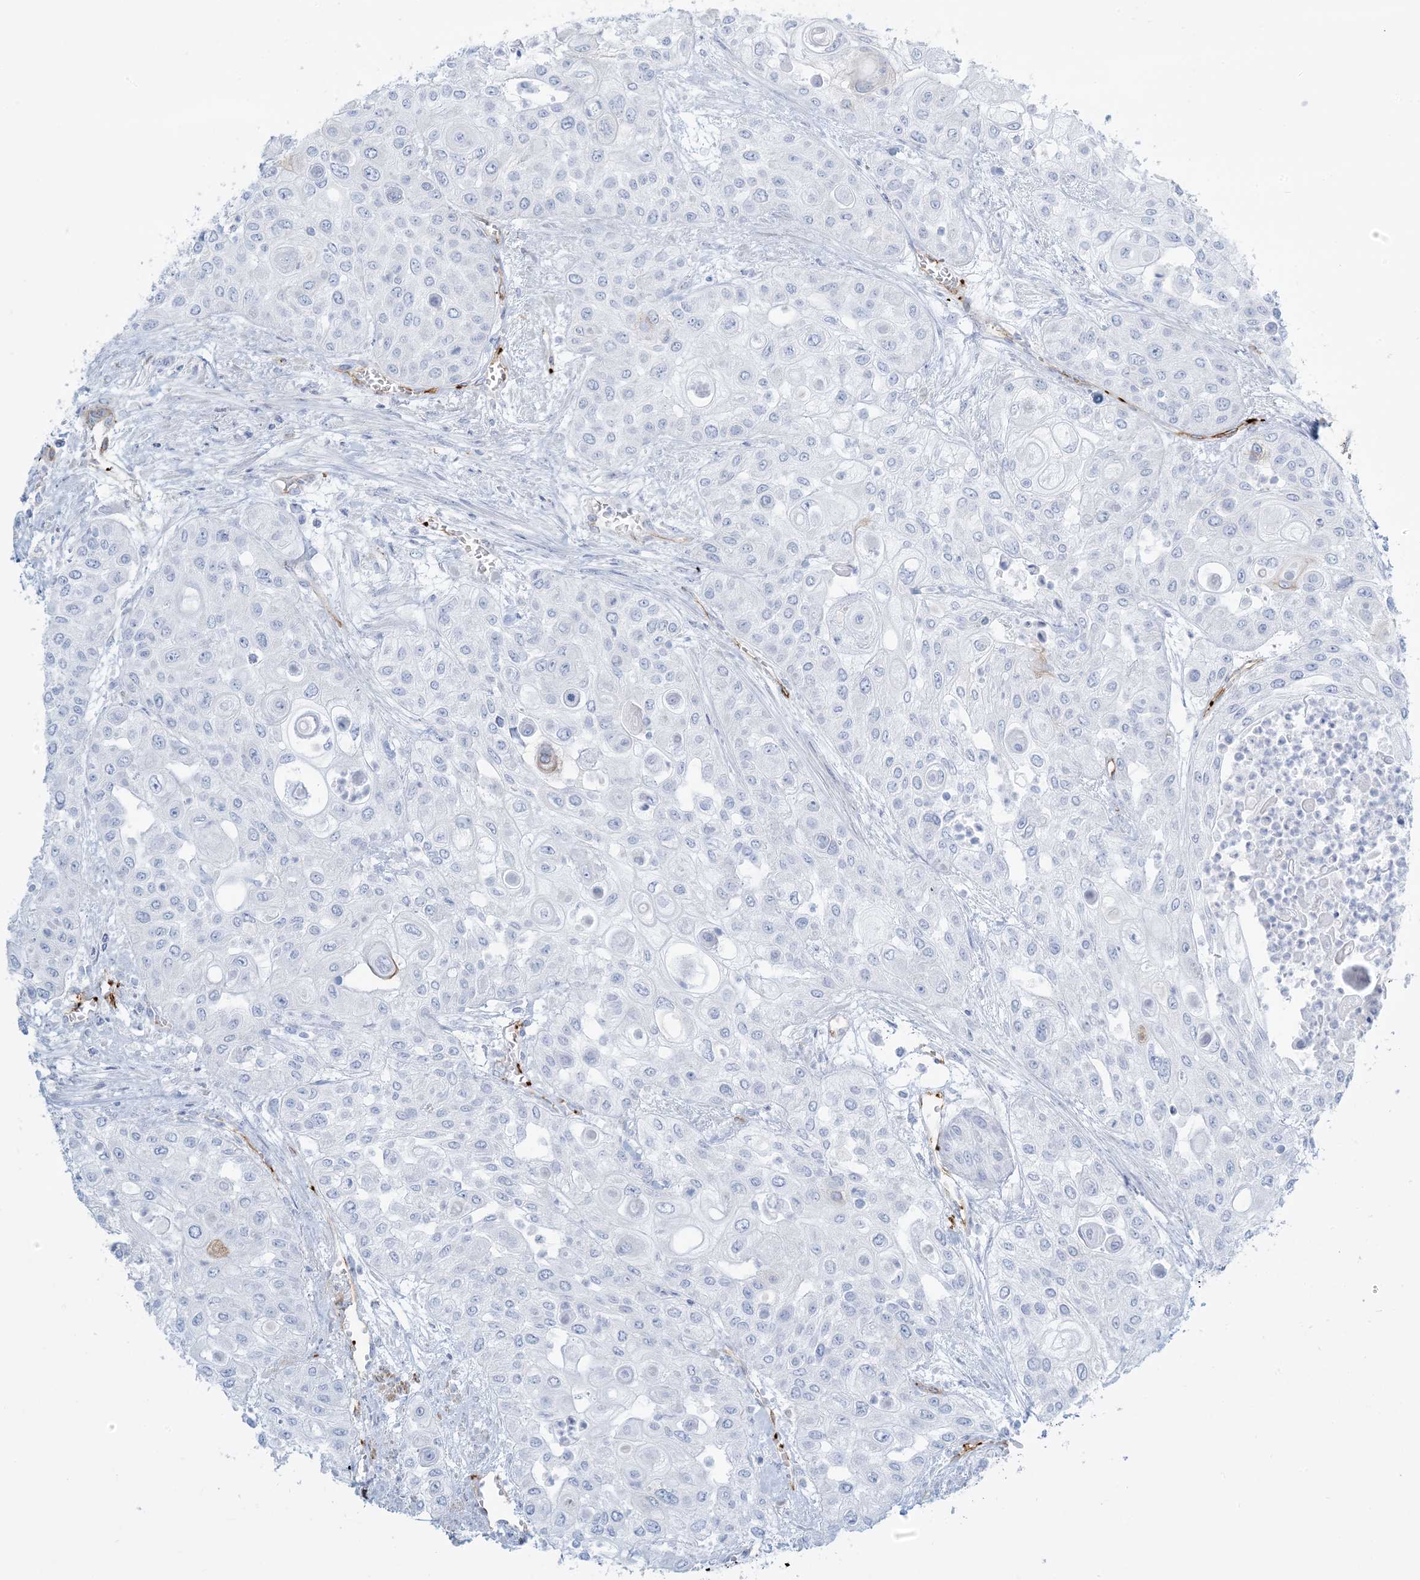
{"staining": {"intensity": "negative", "quantity": "none", "location": "none"}, "tissue": "urothelial cancer", "cell_type": "Tumor cells", "image_type": "cancer", "snomed": [{"axis": "morphology", "description": "Urothelial carcinoma, High grade"}, {"axis": "topography", "description": "Urinary bladder"}], "caption": "Tumor cells show no significant protein positivity in urothelial carcinoma (high-grade). (DAB IHC visualized using brightfield microscopy, high magnification).", "gene": "EPS8L3", "patient": {"sex": "female", "age": 79}}